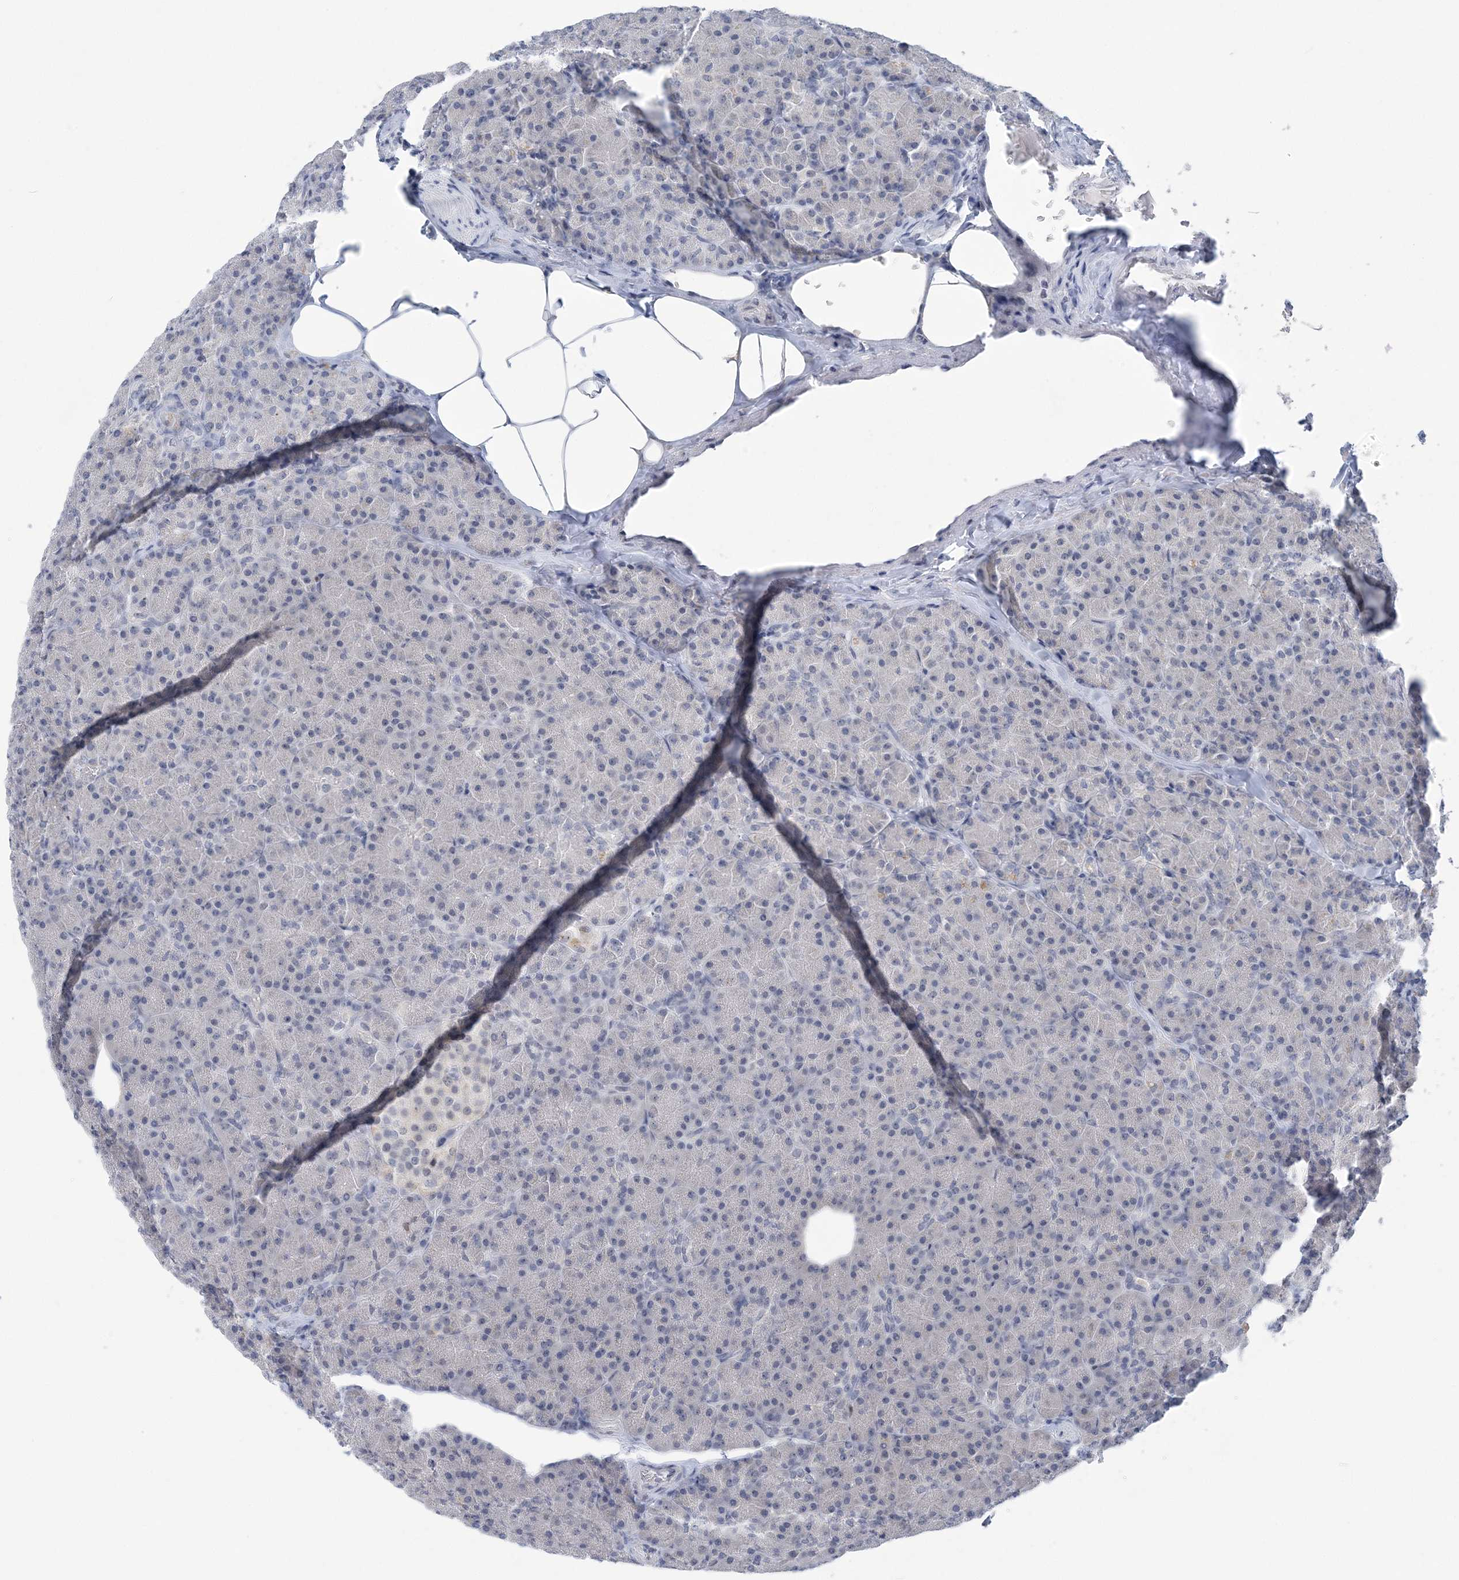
{"staining": {"intensity": "weak", "quantity": "<25%", "location": "cytoplasmic/membranous"}, "tissue": "pancreas", "cell_type": "Exocrine glandular cells", "image_type": "normal", "snomed": [{"axis": "morphology", "description": "Normal tissue, NOS"}, {"axis": "topography", "description": "Pancreas"}], "caption": "This is a micrograph of immunohistochemistry (IHC) staining of unremarkable pancreas, which shows no expression in exocrine glandular cells.", "gene": "ZBTB7A", "patient": {"sex": "female", "age": 43}}